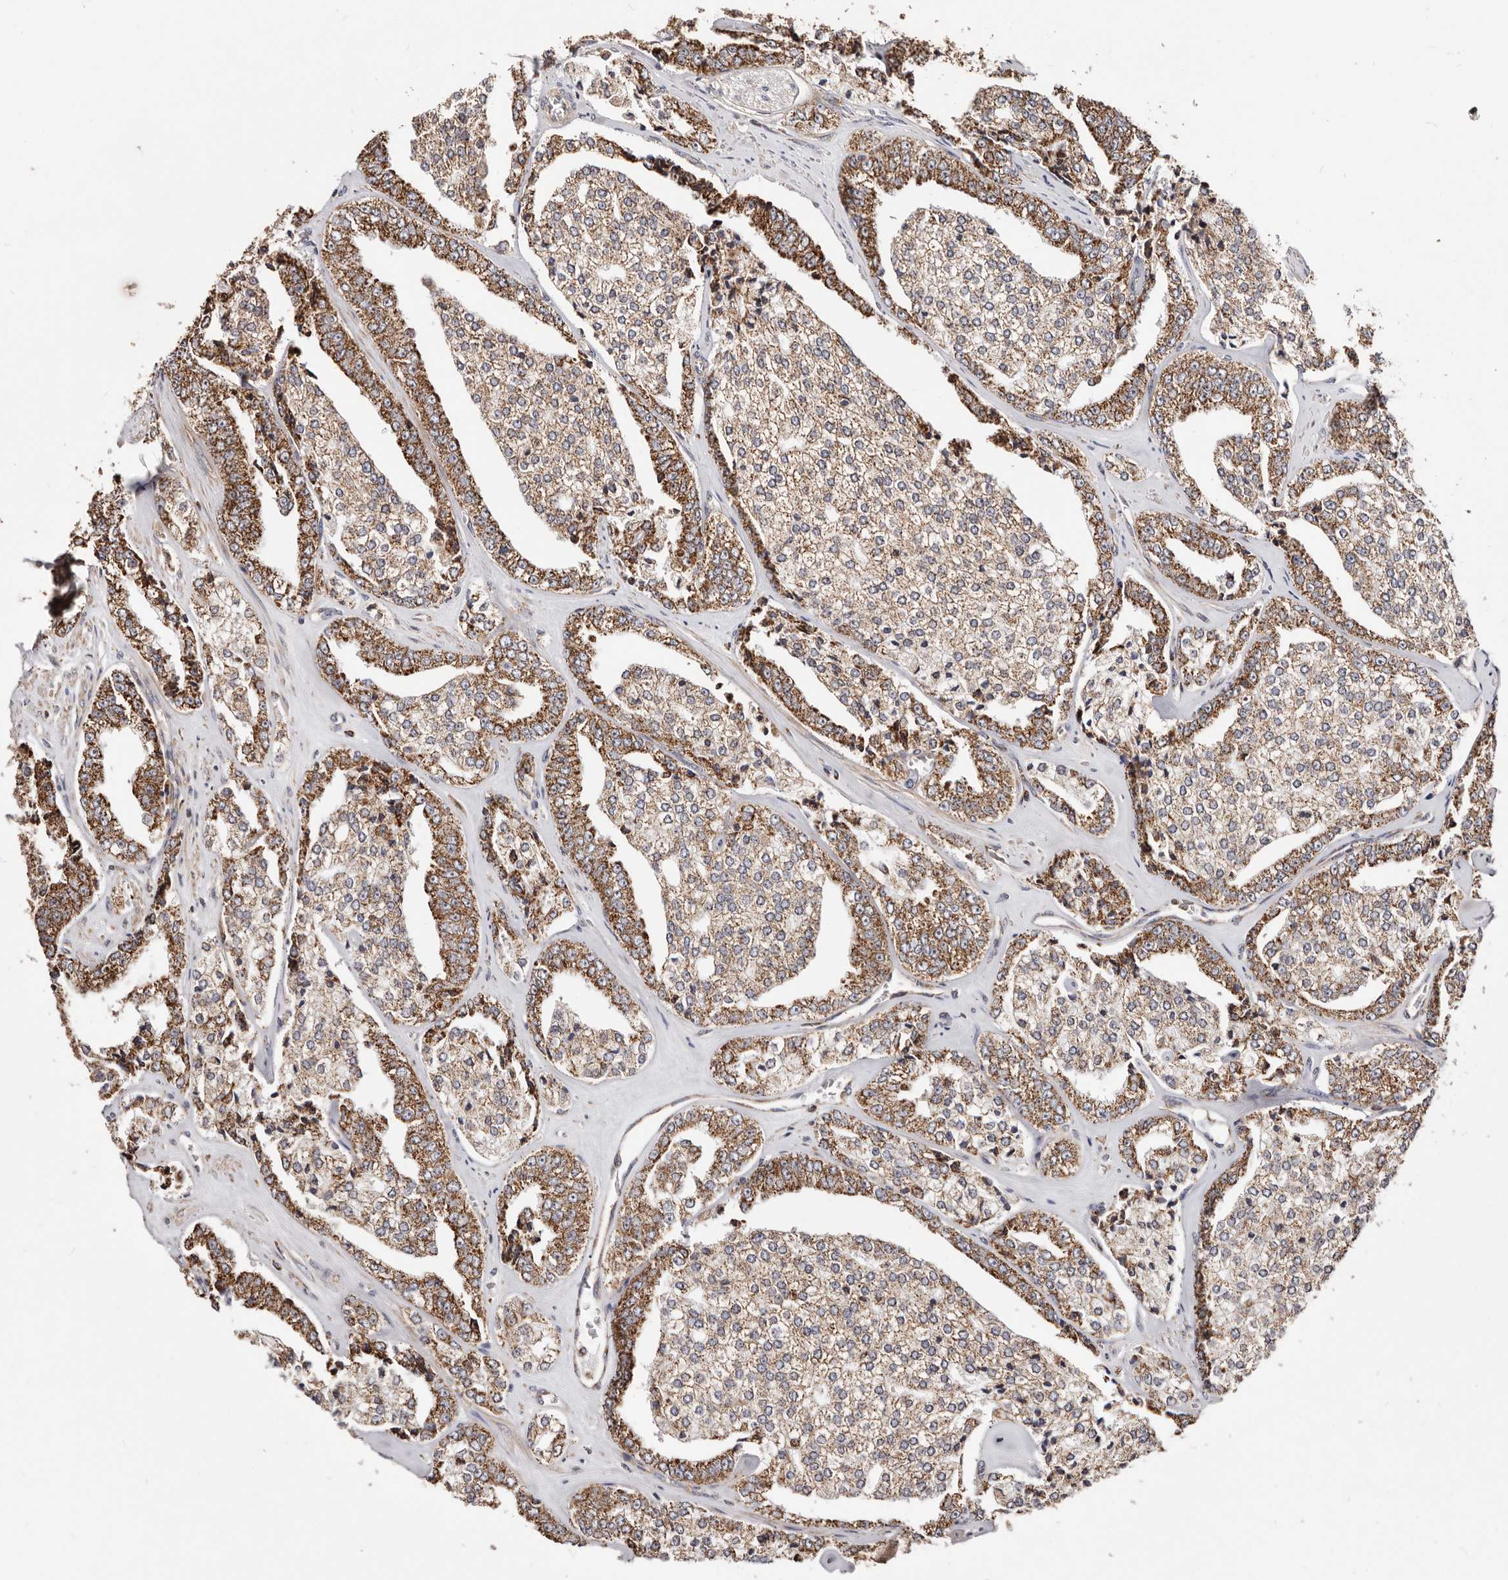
{"staining": {"intensity": "strong", "quantity": "25%-75%", "location": "cytoplasmic/membranous"}, "tissue": "prostate cancer", "cell_type": "Tumor cells", "image_type": "cancer", "snomed": [{"axis": "morphology", "description": "Adenocarcinoma, High grade"}, {"axis": "topography", "description": "Prostate"}], "caption": "Protein expression analysis of prostate cancer demonstrates strong cytoplasmic/membranous staining in about 25%-75% of tumor cells. (DAB IHC with brightfield microscopy, high magnification).", "gene": "PRKACB", "patient": {"sex": "male", "age": 71}}